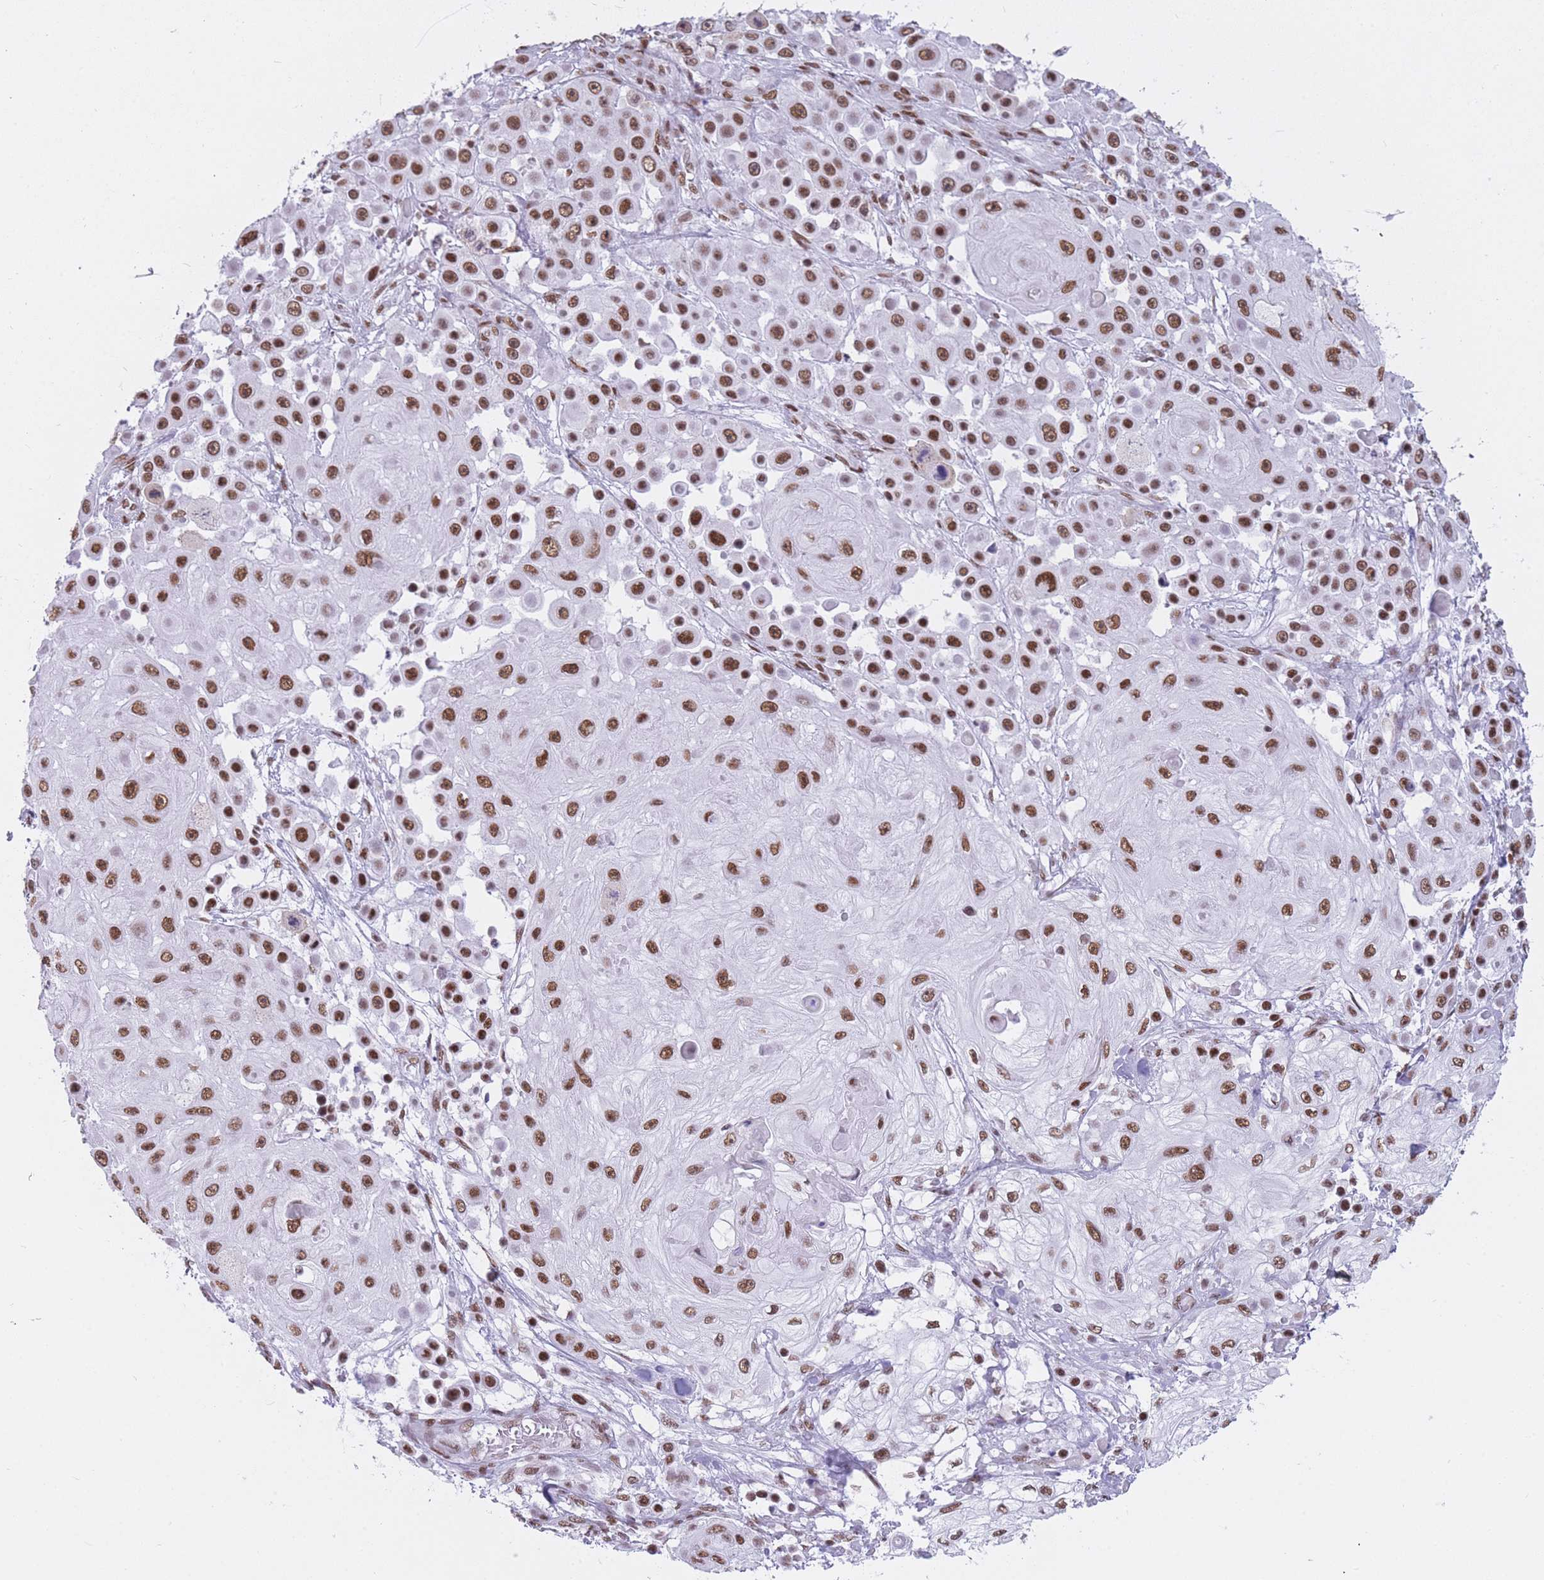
{"staining": {"intensity": "moderate", "quantity": ">75%", "location": "nuclear"}, "tissue": "skin cancer", "cell_type": "Tumor cells", "image_type": "cancer", "snomed": [{"axis": "morphology", "description": "Squamous cell carcinoma, NOS"}, {"axis": "topography", "description": "Skin"}], "caption": "Human skin cancer (squamous cell carcinoma) stained for a protein (brown) displays moderate nuclear positive expression in approximately >75% of tumor cells.", "gene": "HNRNPUL1", "patient": {"sex": "male", "age": 67}}